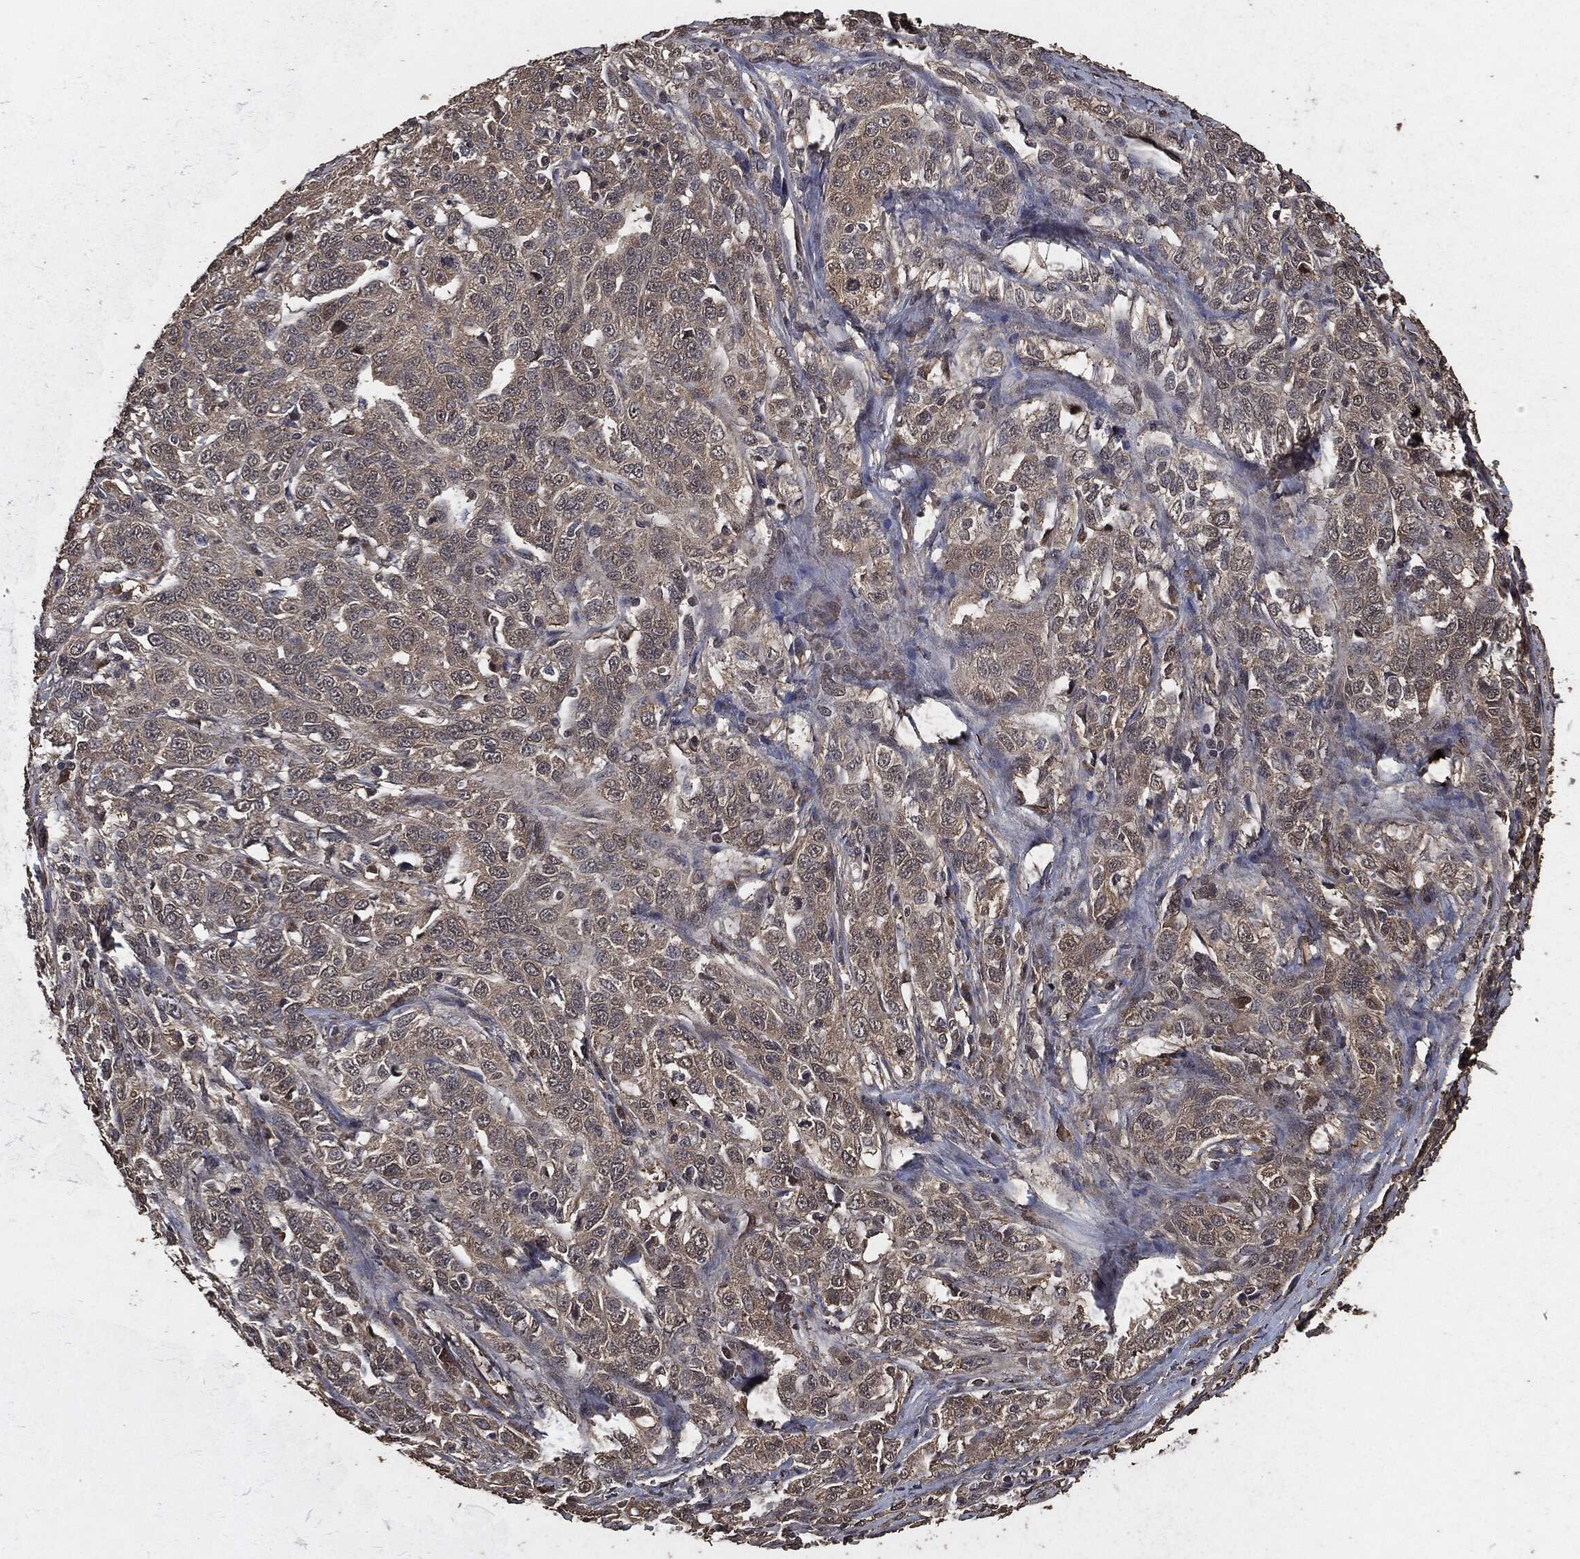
{"staining": {"intensity": "weak", "quantity": "25%-75%", "location": "cytoplasmic/membranous"}, "tissue": "ovarian cancer", "cell_type": "Tumor cells", "image_type": "cancer", "snomed": [{"axis": "morphology", "description": "Cystadenocarcinoma, serous, NOS"}, {"axis": "topography", "description": "Ovary"}], "caption": "The micrograph reveals immunohistochemical staining of ovarian serous cystadenocarcinoma. There is weak cytoplasmic/membranous positivity is appreciated in about 25%-75% of tumor cells.", "gene": "AKT1S1", "patient": {"sex": "female", "age": 71}}